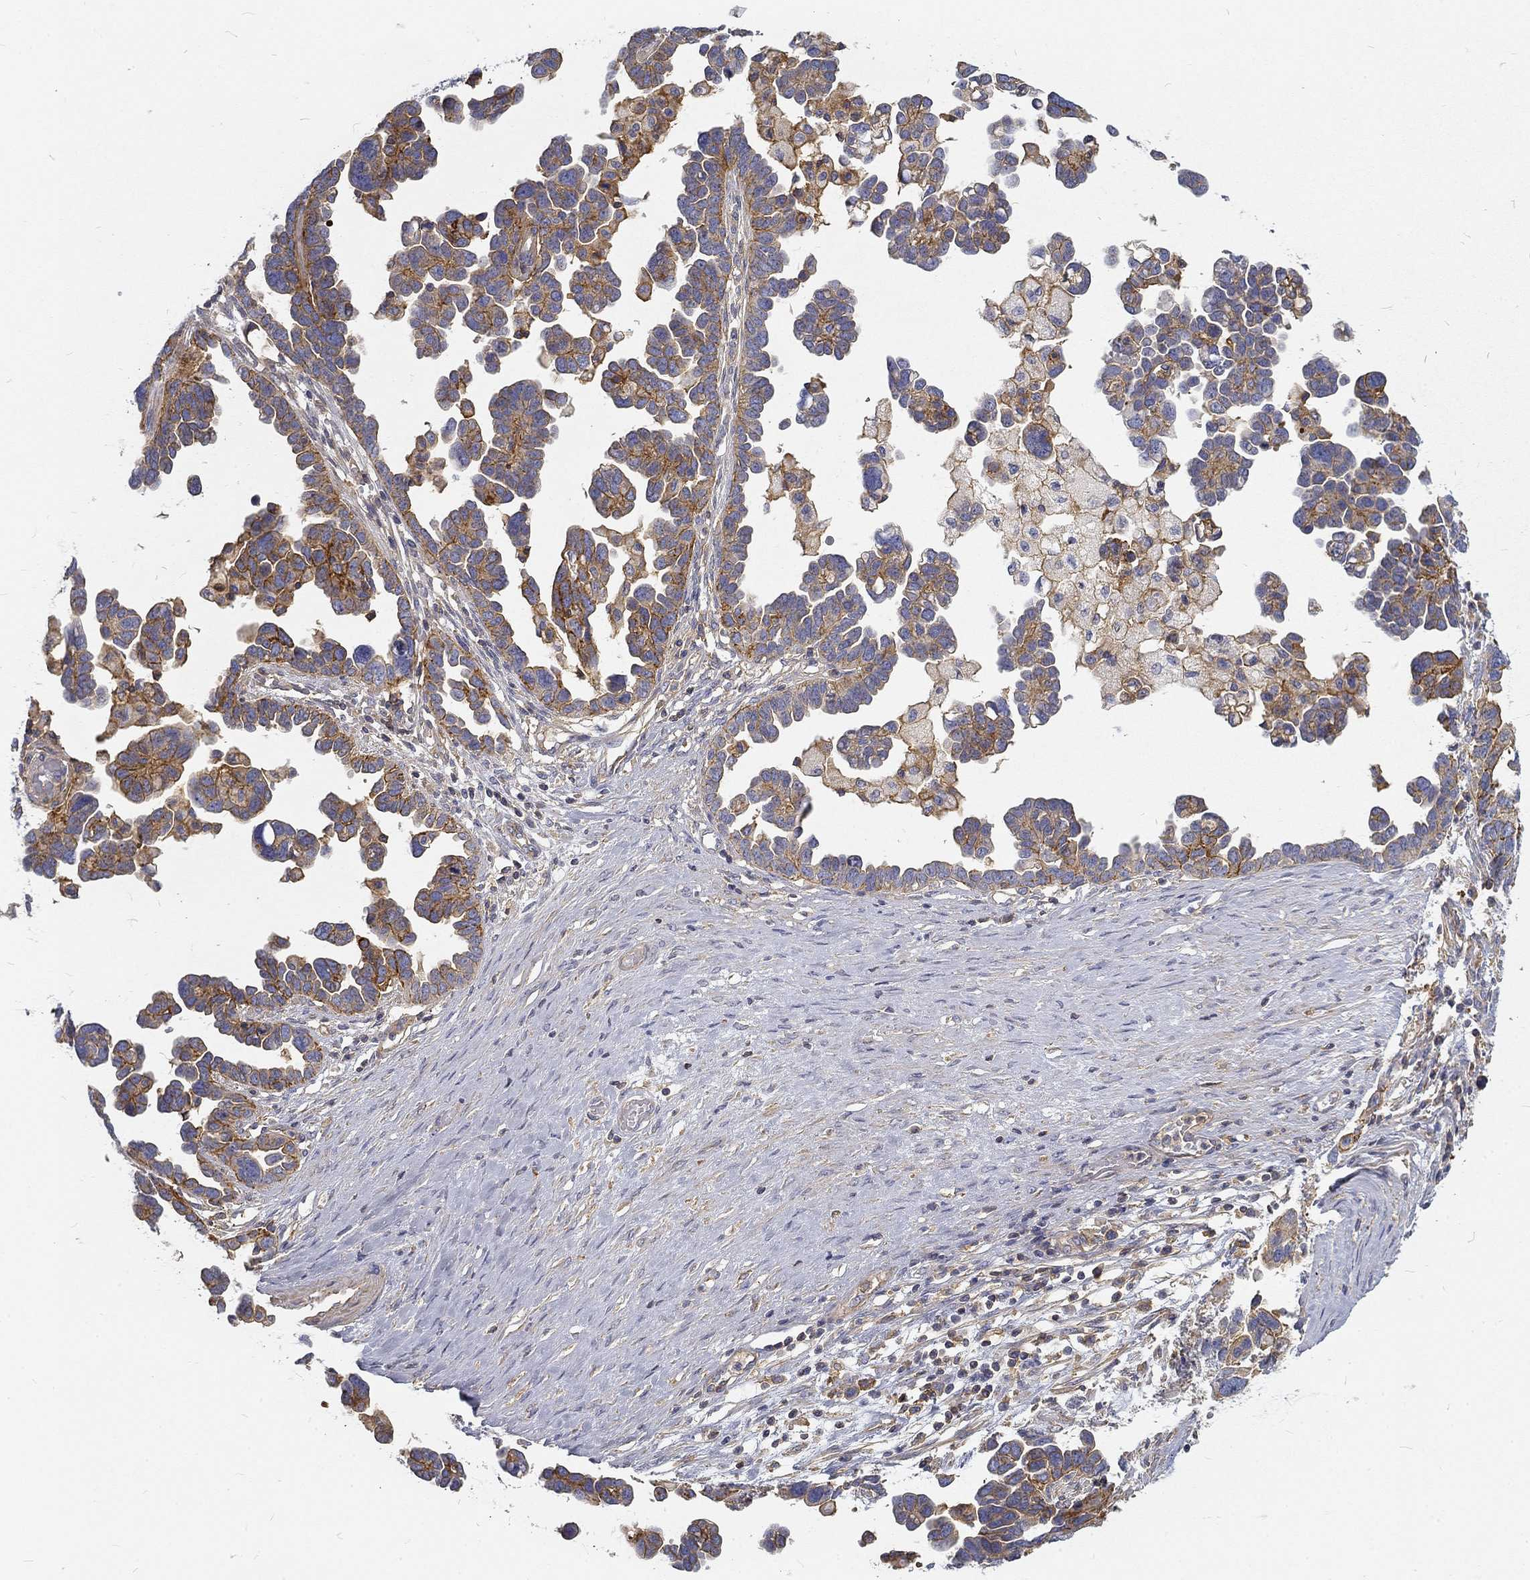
{"staining": {"intensity": "moderate", "quantity": "25%-75%", "location": "cytoplasmic/membranous"}, "tissue": "ovarian cancer", "cell_type": "Tumor cells", "image_type": "cancer", "snomed": [{"axis": "morphology", "description": "Cystadenocarcinoma, serous, NOS"}, {"axis": "topography", "description": "Ovary"}], "caption": "Tumor cells exhibit moderate cytoplasmic/membranous expression in approximately 25%-75% of cells in ovarian serous cystadenocarcinoma.", "gene": "MTMR11", "patient": {"sex": "female", "age": 54}}